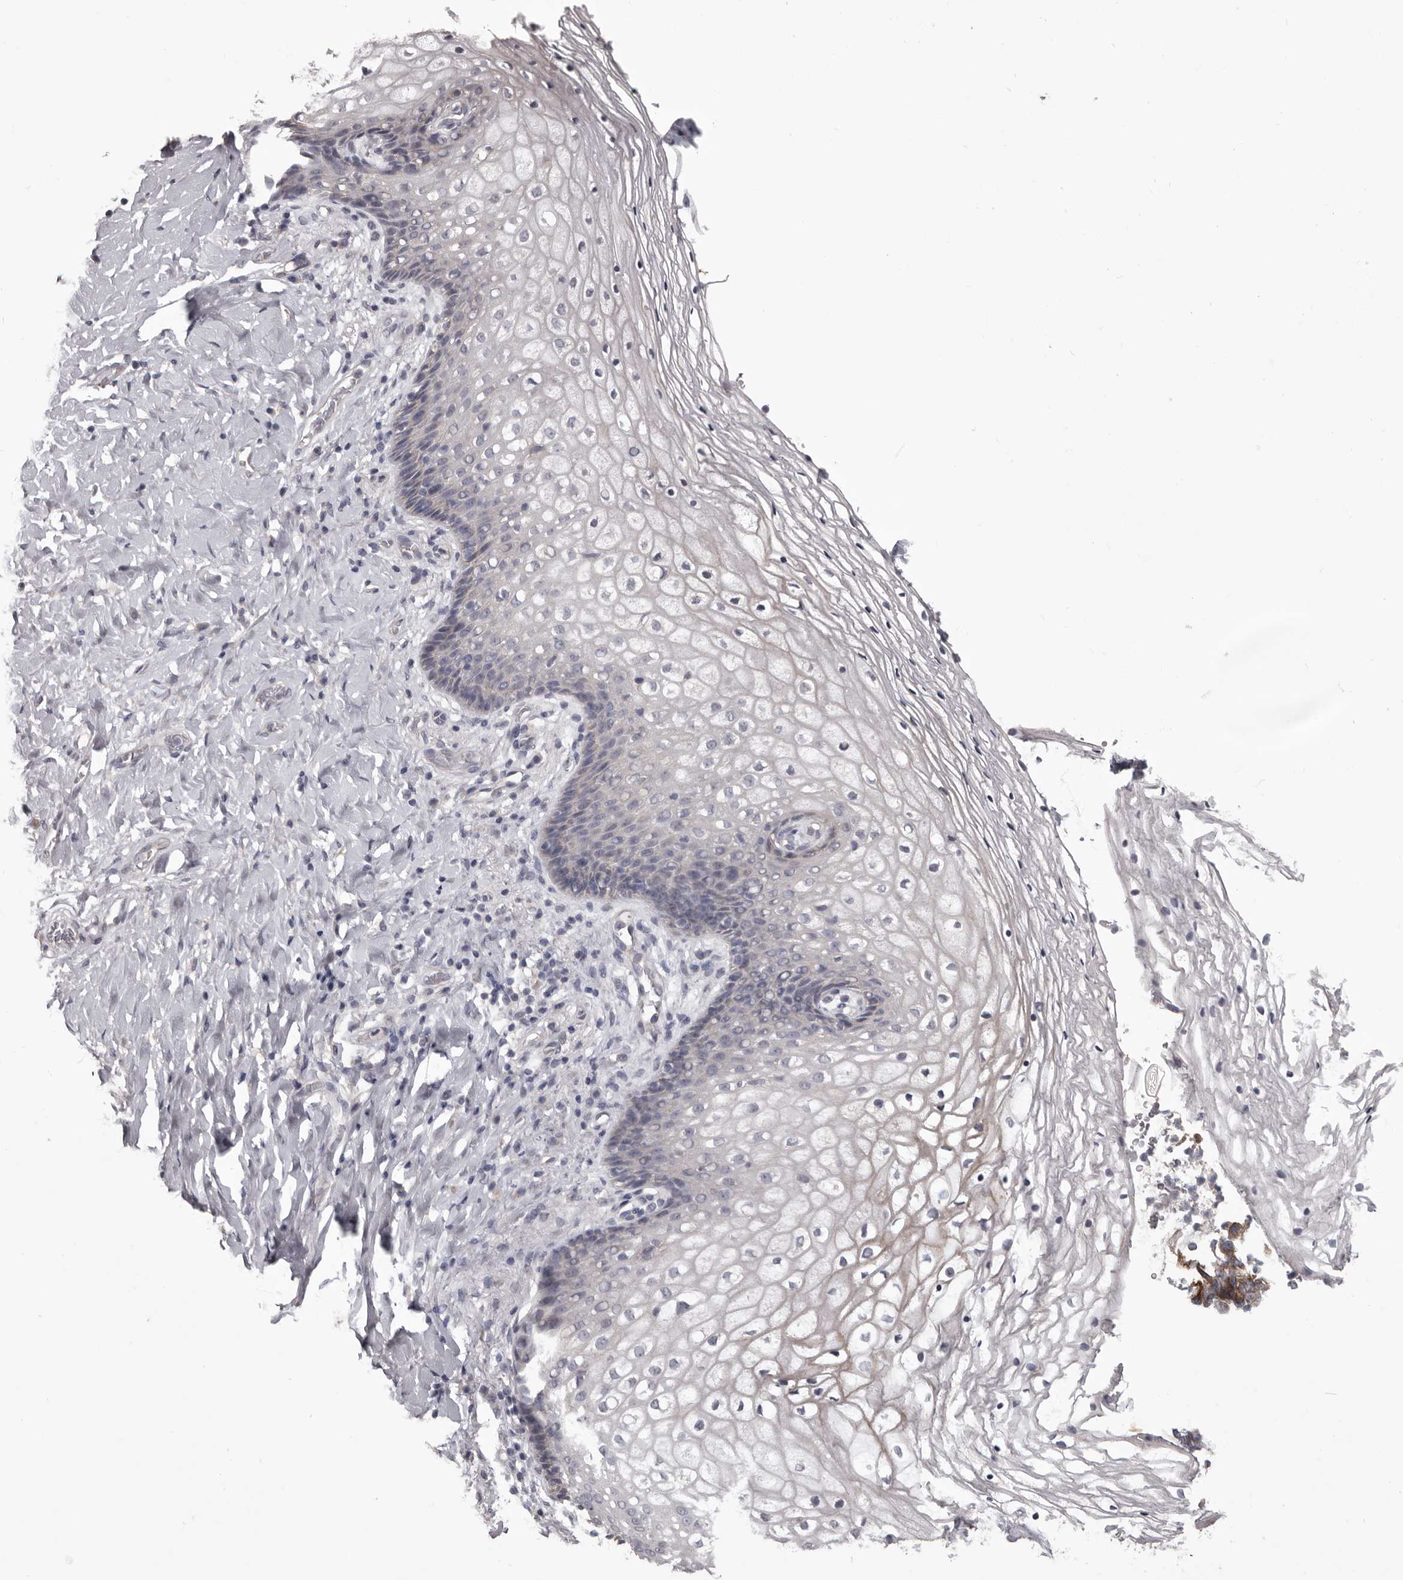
{"staining": {"intensity": "negative", "quantity": "none", "location": "none"}, "tissue": "vagina", "cell_type": "Squamous epithelial cells", "image_type": "normal", "snomed": [{"axis": "morphology", "description": "Normal tissue, NOS"}, {"axis": "topography", "description": "Vagina"}], "caption": "Immunohistochemical staining of benign vagina demonstrates no significant positivity in squamous epithelial cells.", "gene": "LPAR6", "patient": {"sex": "female", "age": 60}}